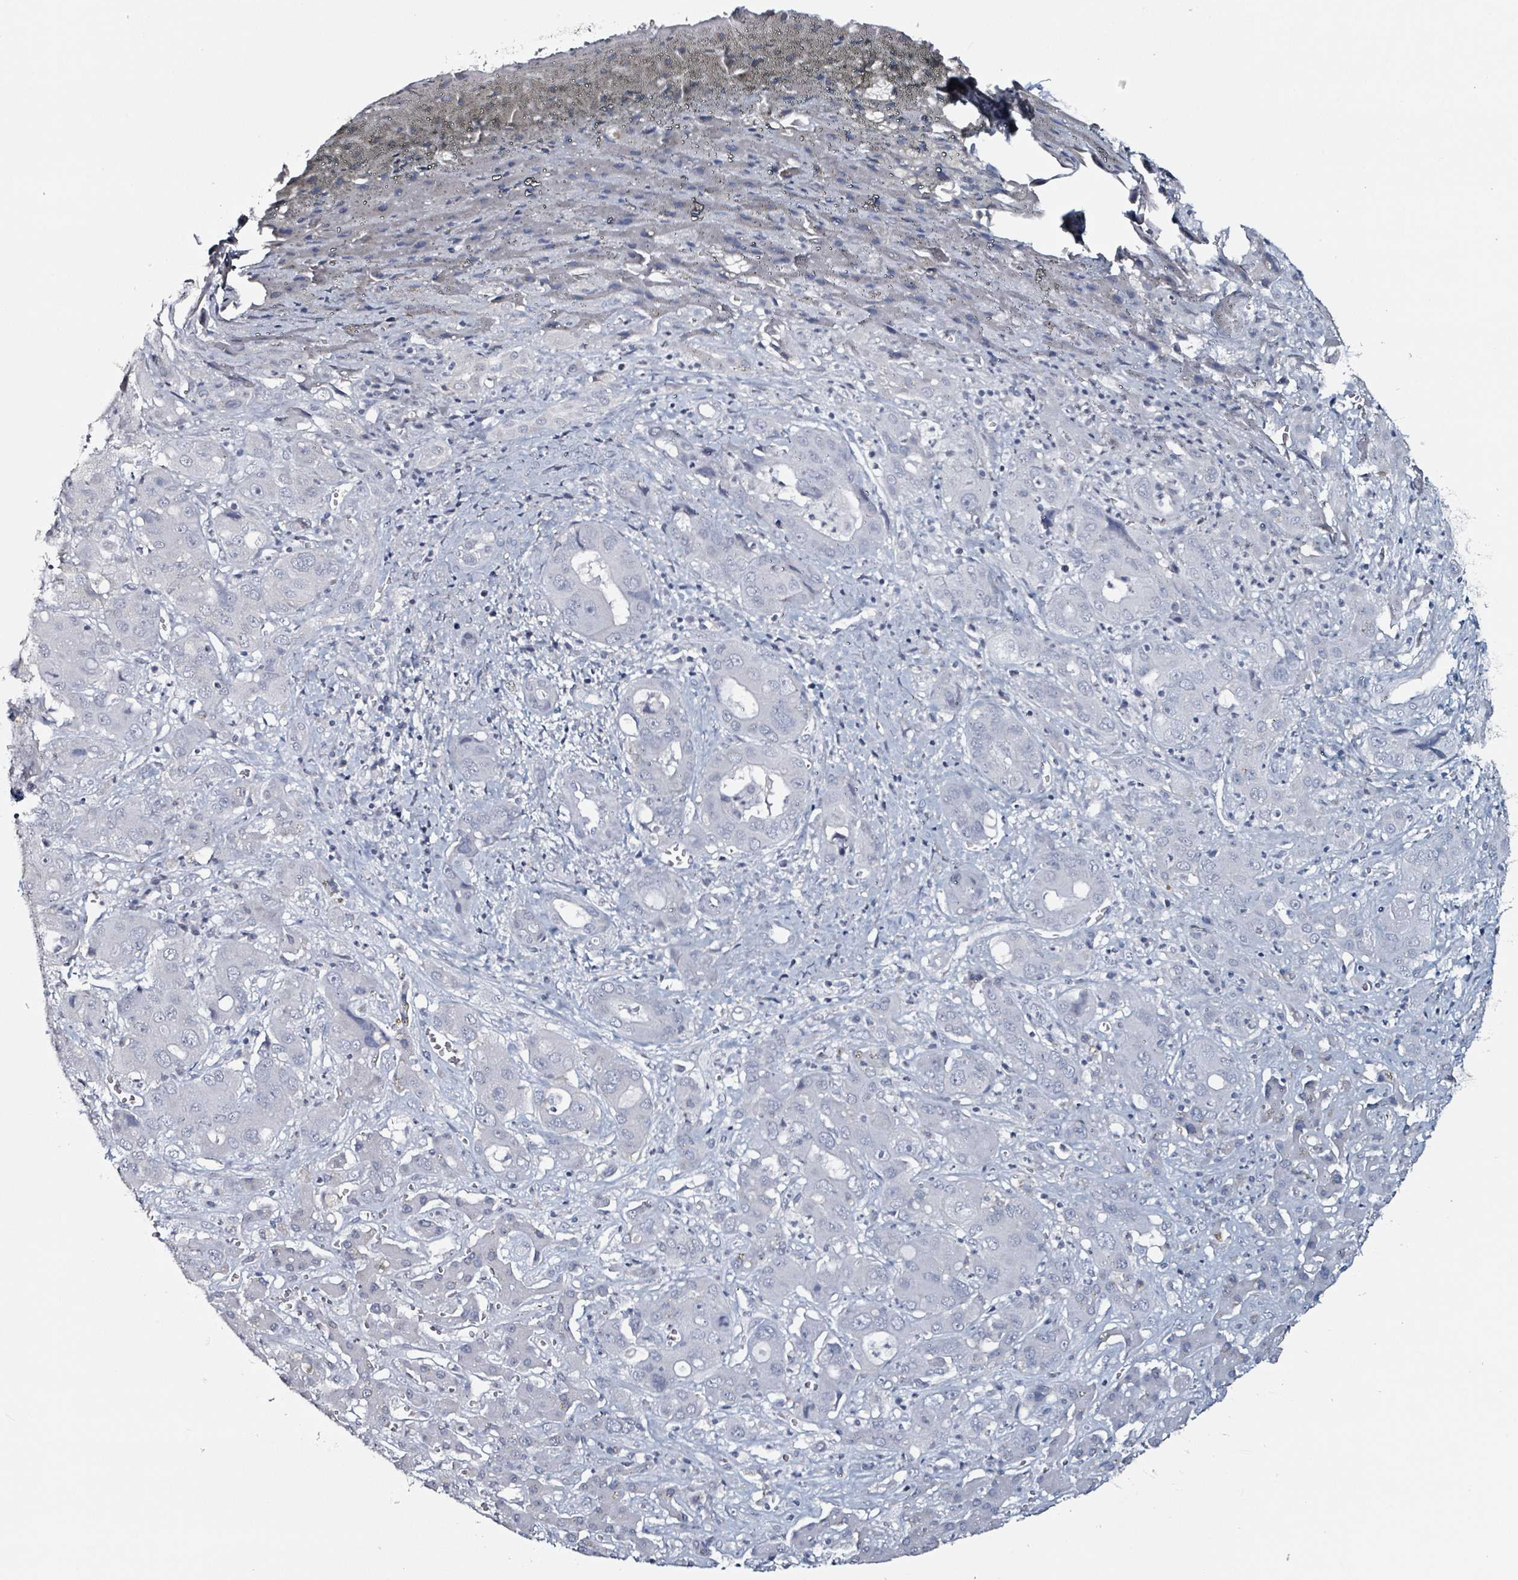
{"staining": {"intensity": "negative", "quantity": "none", "location": "none"}, "tissue": "liver cancer", "cell_type": "Tumor cells", "image_type": "cancer", "snomed": [{"axis": "morphology", "description": "Cholangiocarcinoma"}, {"axis": "topography", "description": "Liver"}], "caption": "Immunohistochemistry image of neoplastic tissue: human cholangiocarcinoma (liver) stained with DAB (3,3'-diaminobenzidine) exhibits no significant protein expression in tumor cells. (Stains: DAB (3,3'-diaminobenzidine) immunohistochemistry (IHC) with hematoxylin counter stain, Microscopy: brightfield microscopy at high magnification).", "gene": "CA9", "patient": {"sex": "male", "age": 67}}